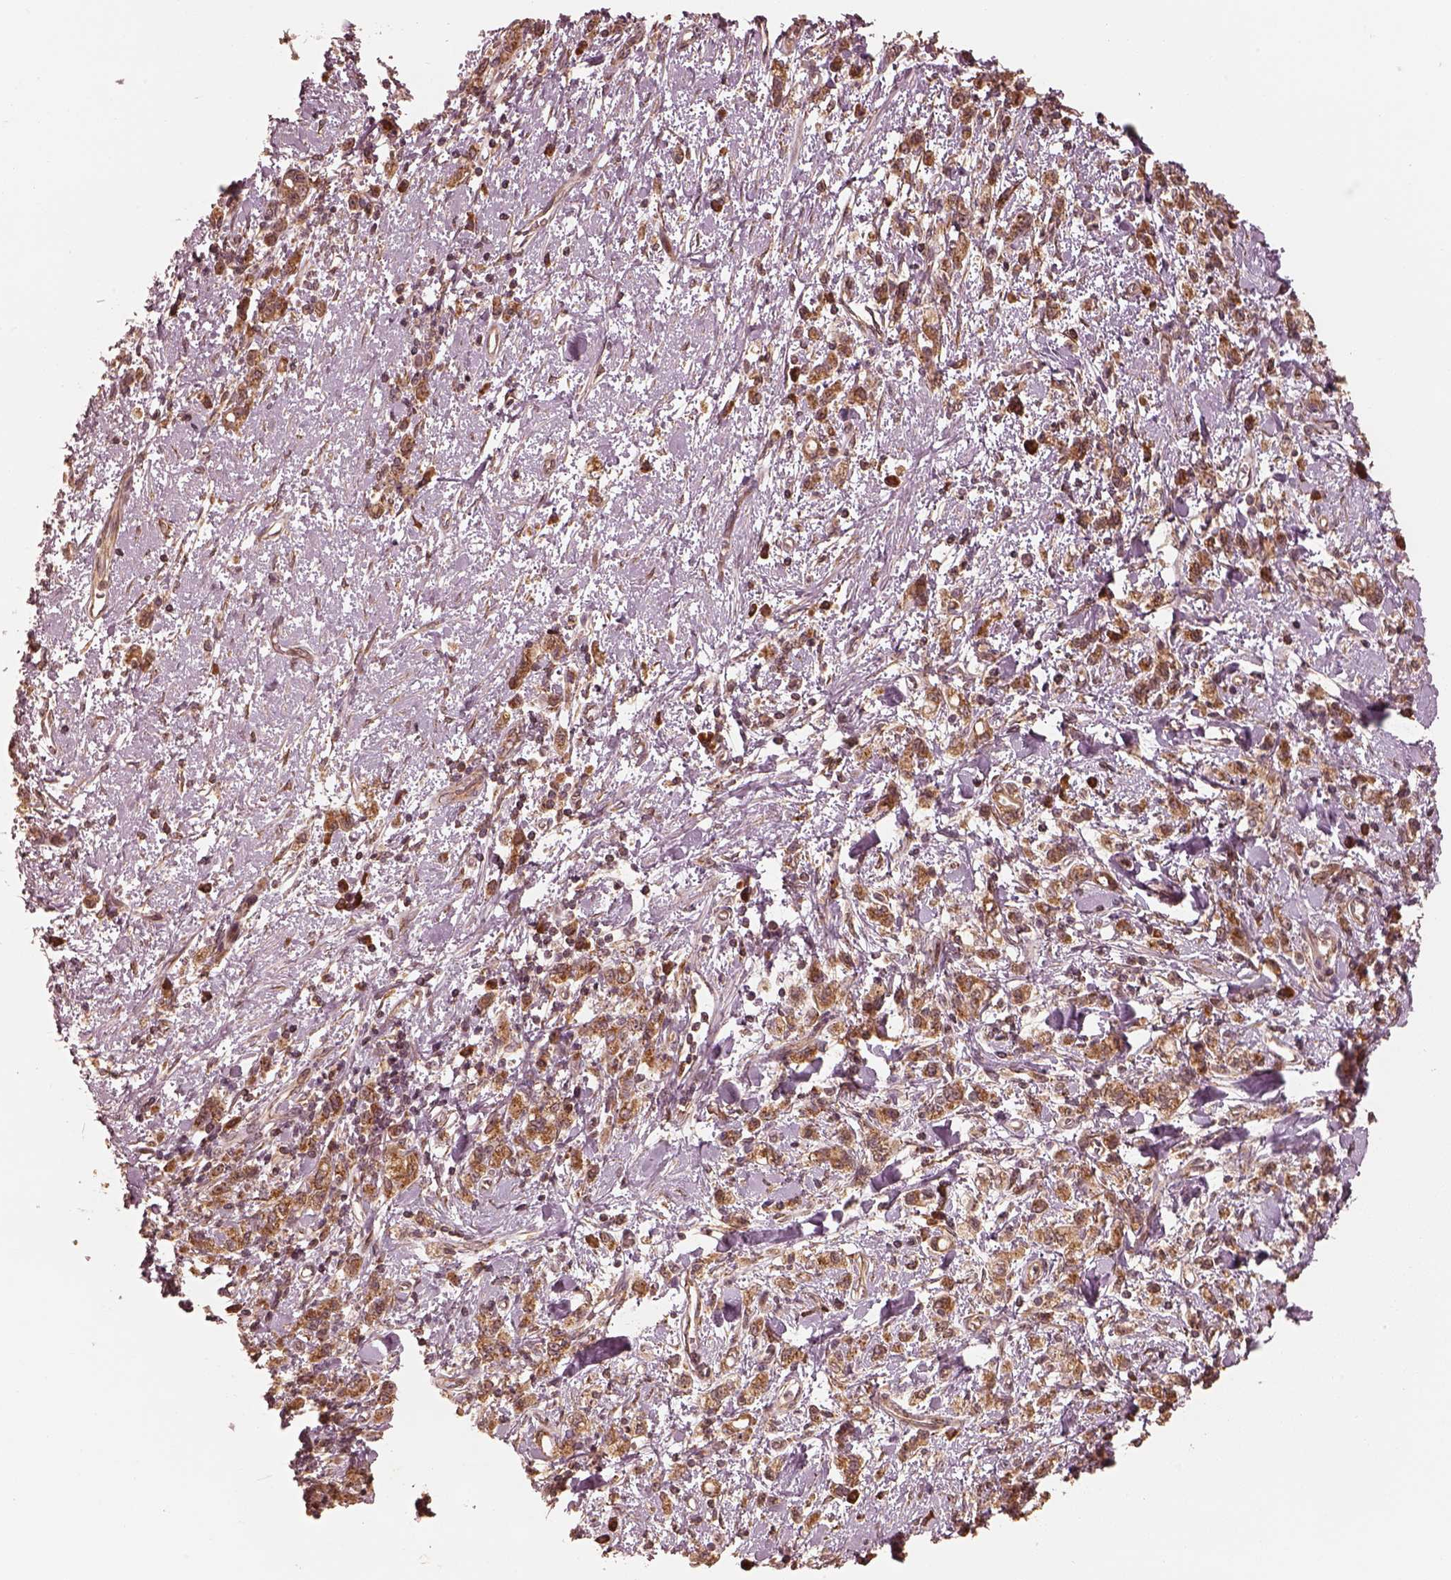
{"staining": {"intensity": "strong", "quantity": ">75%", "location": "cytoplasmic/membranous"}, "tissue": "stomach cancer", "cell_type": "Tumor cells", "image_type": "cancer", "snomed": [{"axis": "morphology", "description": "Adenocarcinoma, NOS"}, {"axis": "topography", "description": "Stomach"}], "caption": "This image reveals IHC staining of stomach cancer, with high strong cytoplasmic/membranous expression in about >75% of tumor cells.", "gene": "DNAJC25", "patient": {"sex": "male", "age": 77}}